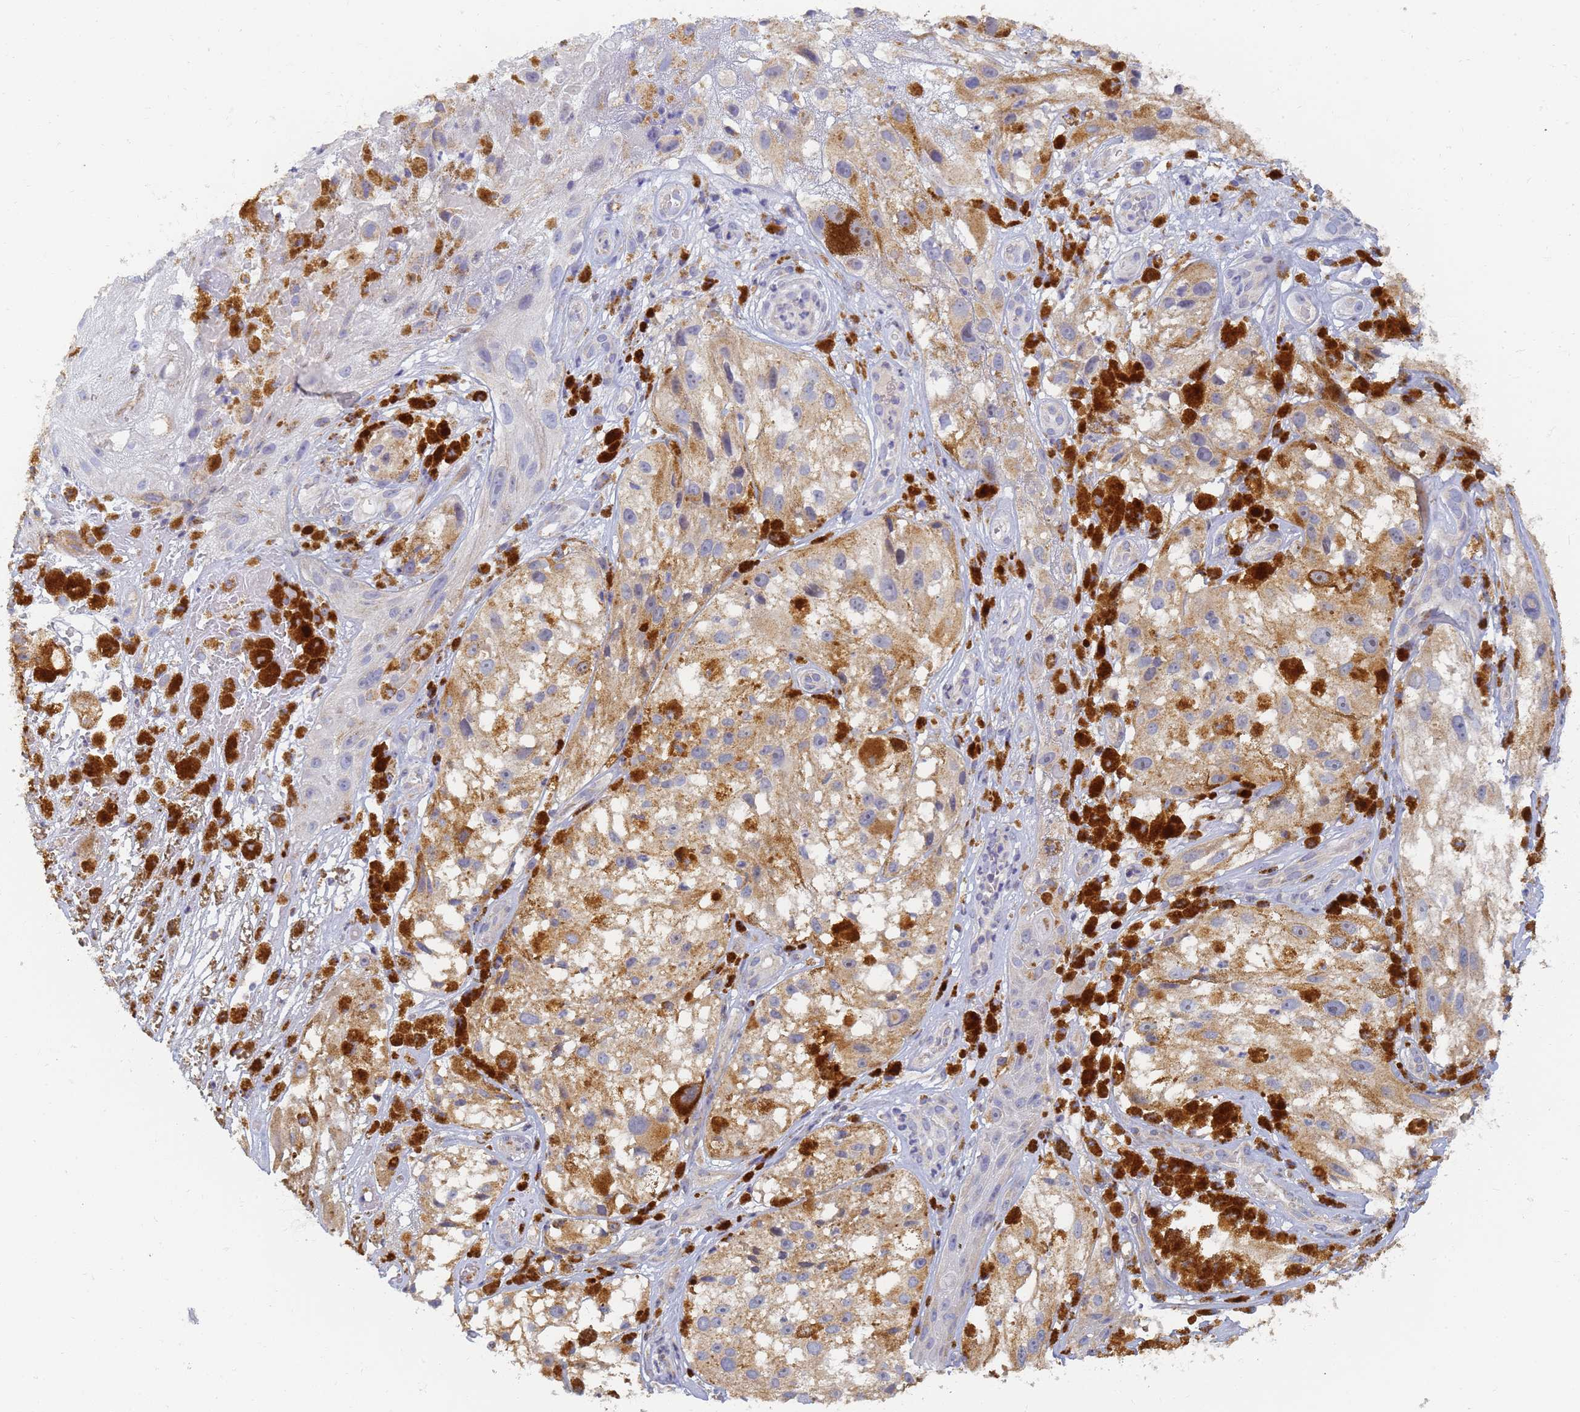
{"staining": {"intensity": "strong", "quantity": ">75%", "location": "cytoplasmic/membranous"}, "tissue": "melanoma", "cell_type": "Tumor cells", "image_type": "cancer", "snomed": [{"axis": "morphology", "description": "Malignant melanoma, NOS"}, {"axis": "topography", "description": "Skin"}], "caption": "Malignant melanoma was stained to show a protein in brown. There is high levels of strong cytoplasmic/membranous staining in about >75% of tumor cells. (DAB (3,3'-diaminobenzidine) = brown stain, brightfield microscopy at high magnification).", "gene": "UTP23", "patient": {"sex": "male", "age": 88}}